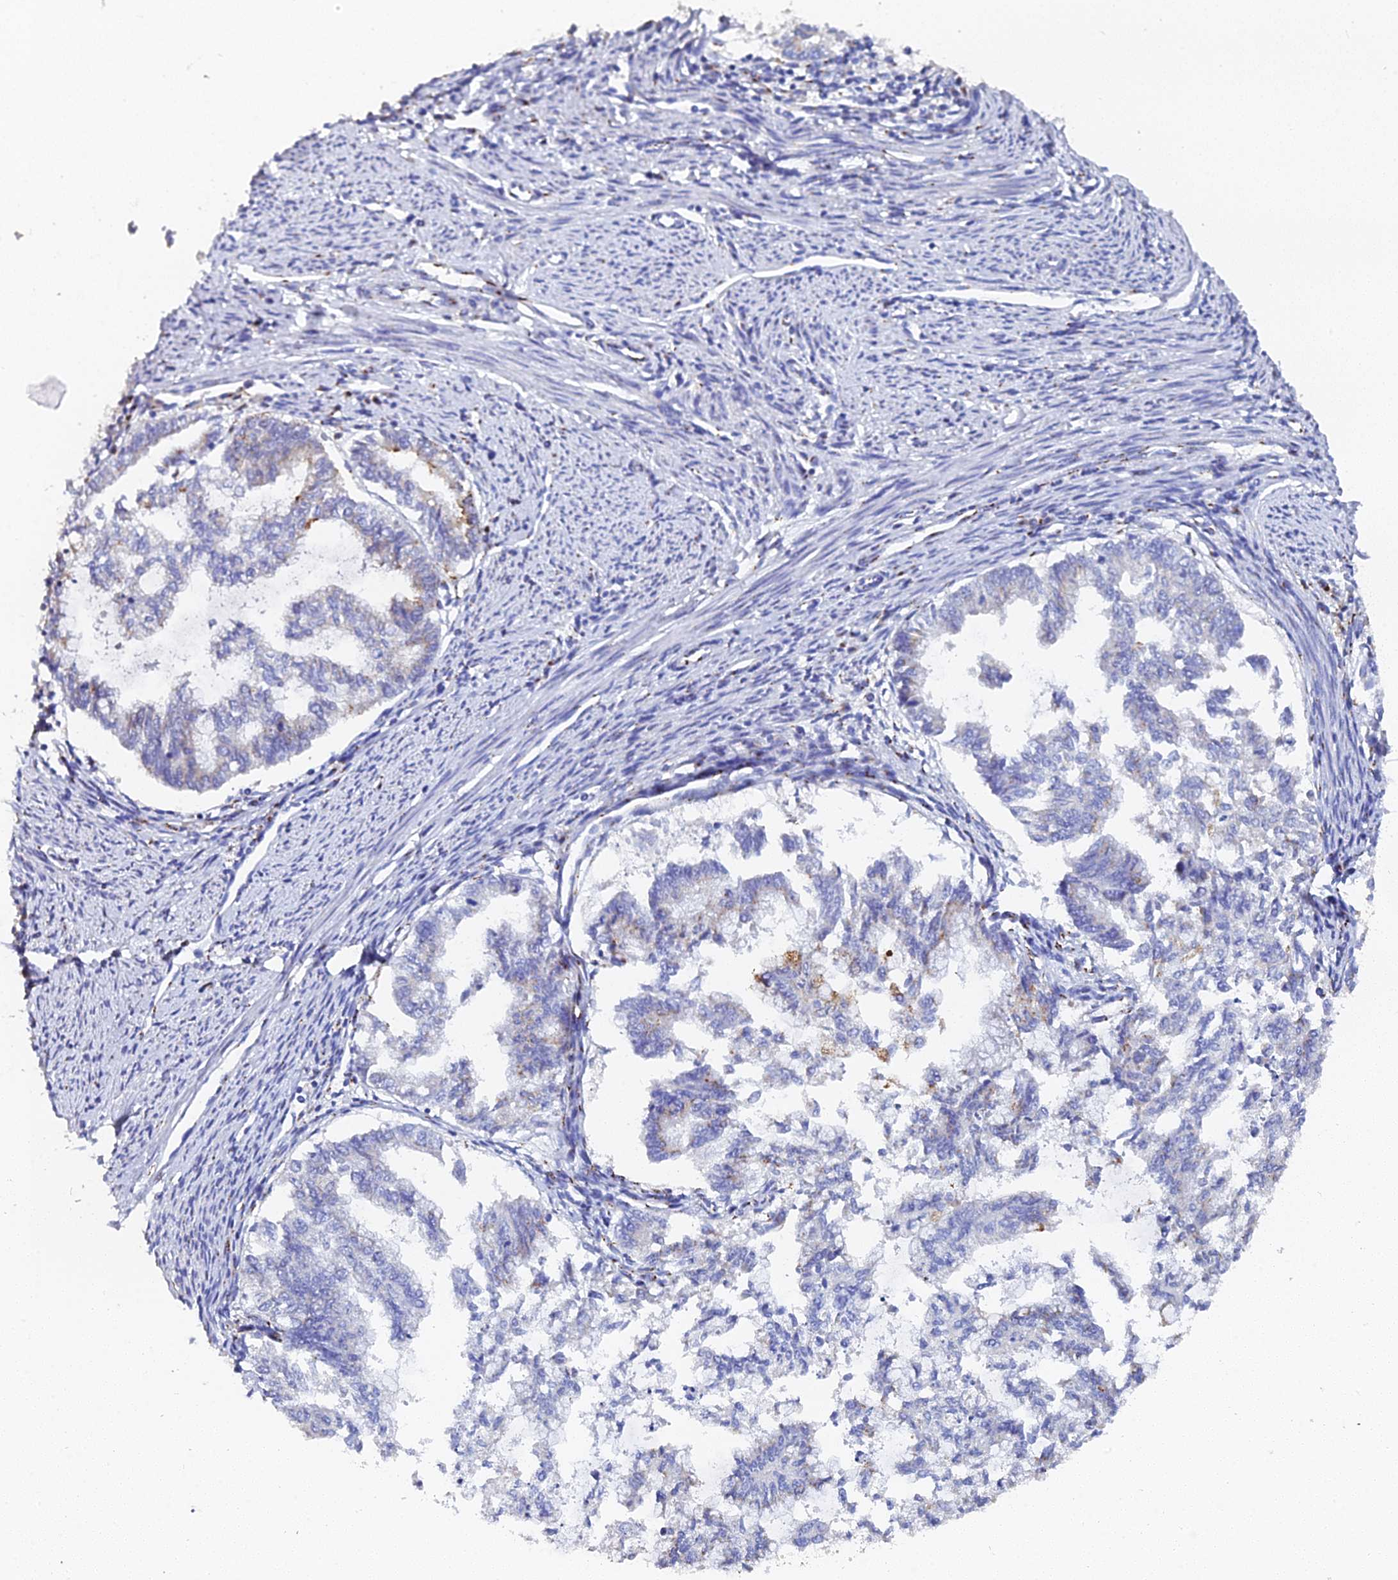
{"staining": {"intensity": "moderate", "quantity": "<25%", "location": "cytoplasmic/membranous"}, "tissue": "endometrial cancer", "cell_type": "Tumor cells", "image_type": "cancer", "snomed": [{"axis": "morphology", "description": "Adenocarcinoma, NOS"}, {"axis": "topography", "description": "Endometrium"}], "caption": "IHC staining of endometrial adenocarcinoma, which demonstrates low levels of moderate cytoplasmic/membranous positivity in approximately <25% of tumor cells indicating moderate cytoplasmic/membranous protein staining. The staining was performed using DAB (brown) for protein detection and nuclei were counterstained in hematoxylin (blue).", "gene": "ENSG00000268674", "patient": {"sex": "female", "age": 79}}